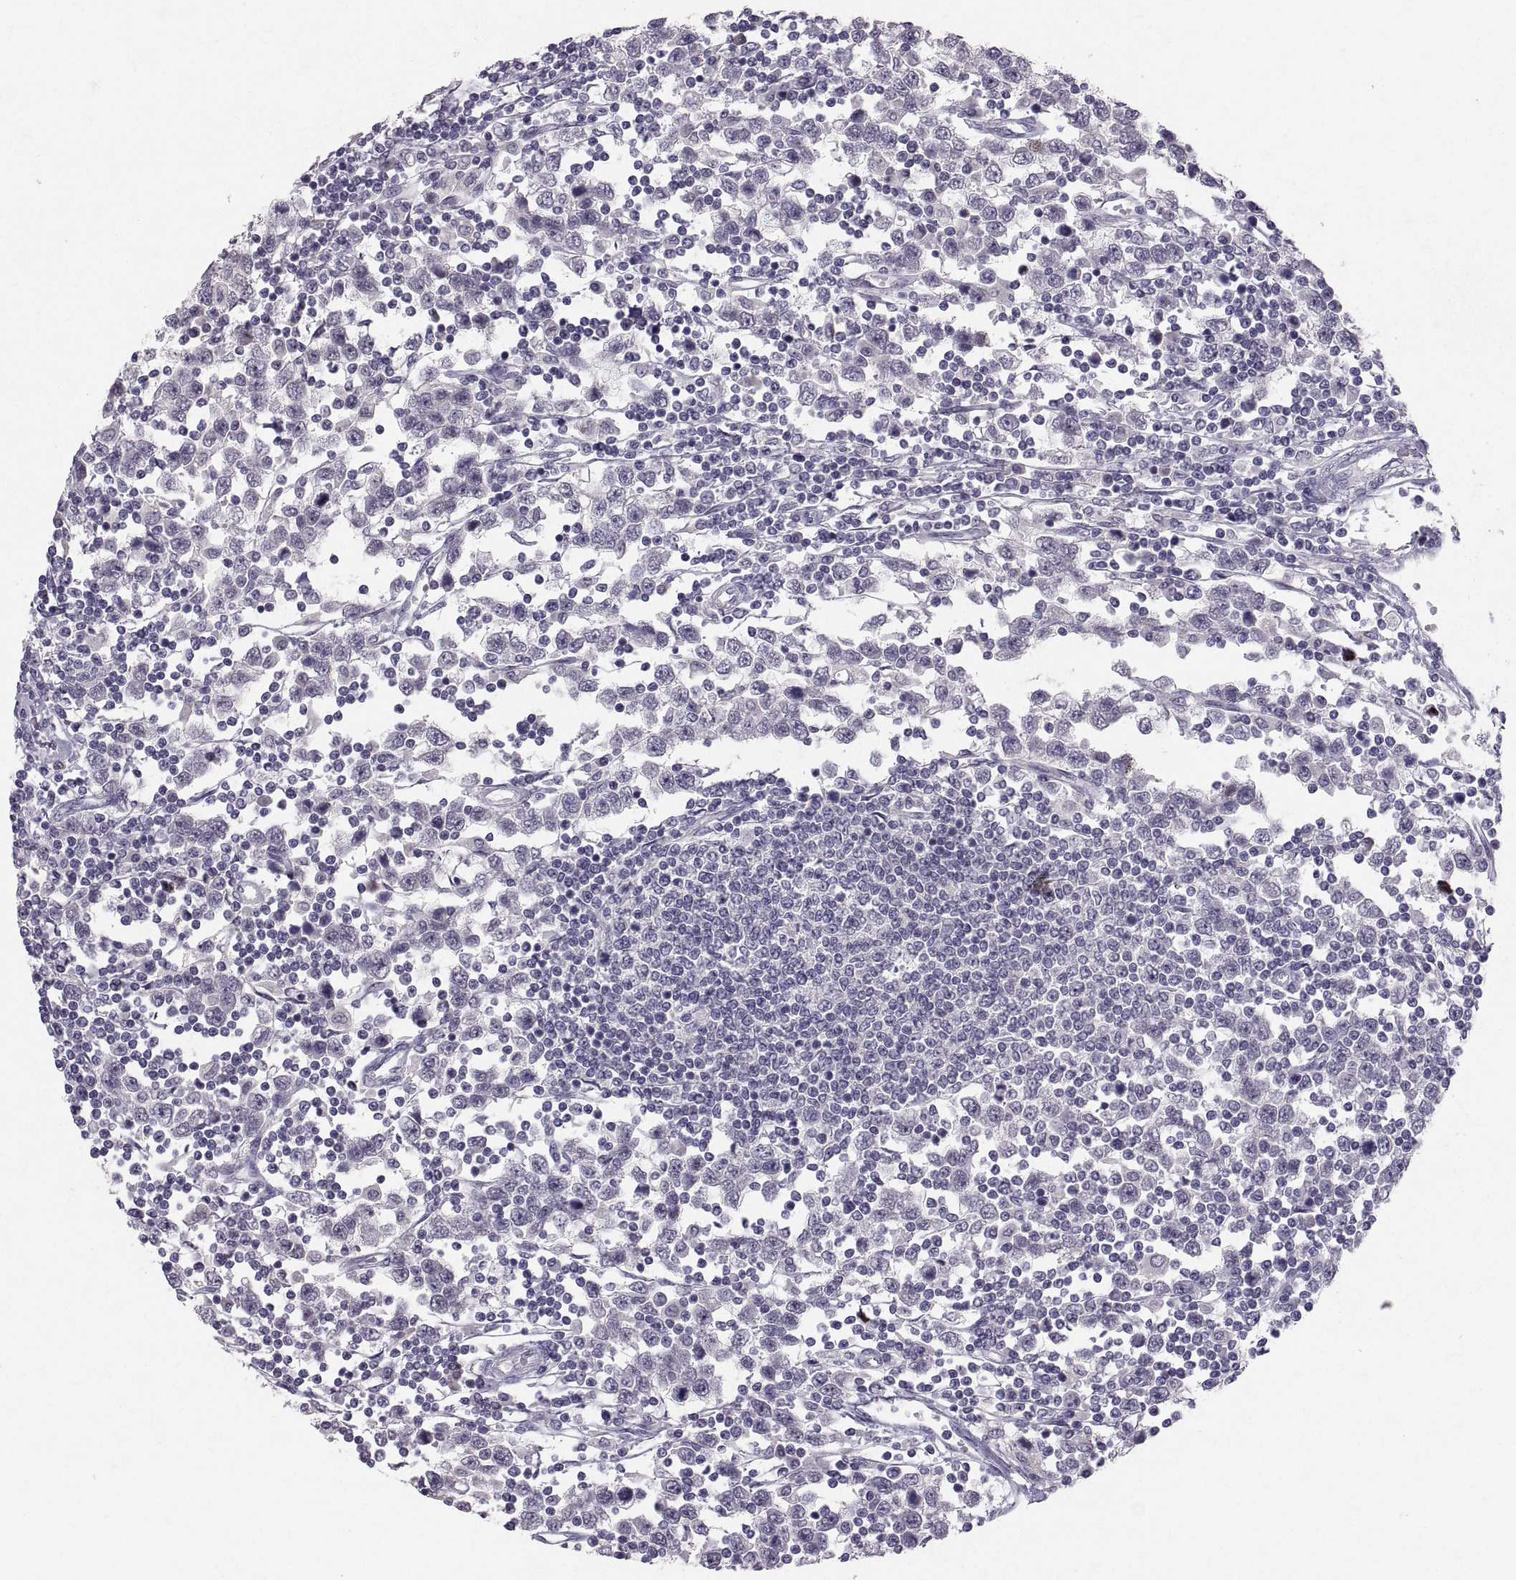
{"staining": {"intensity": "negative", "quantity": "none", "location": "none"}, "tissue": "testis cancer", "cell_type": "Tumor cells", "image_type": "cancer", "snomed": [{"axis": "morphology", "description": "Seminoma, NOS"}, {"axis": "topography", "description": "Testis"}], "caption": "Protein analysis of seminoma (testis) shows no significant positivity in tumor cells. The staining was performed using DAB to visualize the protein expression in brown, while the nuclei were stained in blue with hematoxylin (Magnification: 20x).", "gene": "PTN", "patient": {"sex": "male", "age": 34}}